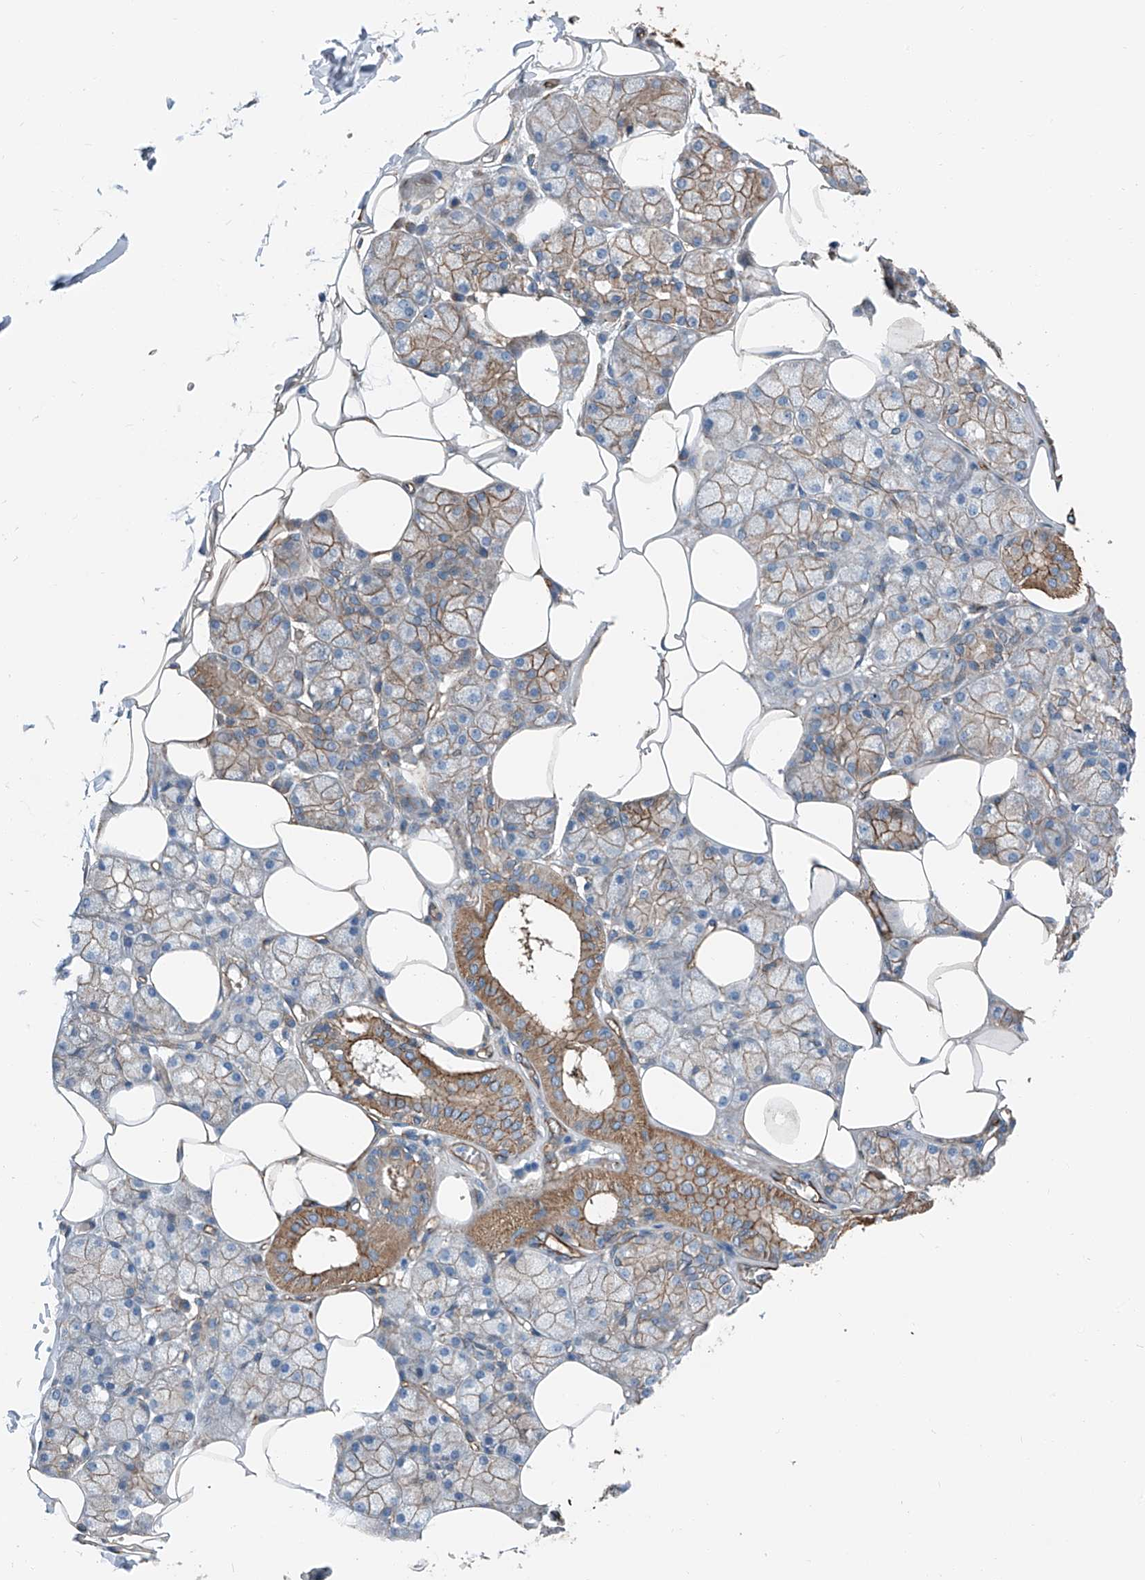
{"staining": {"intensity": "moderate", "quantity": ">75%", "location": "cytoplasmic/membranous"}, "tissue": "salivary gland", "cell_type": "Glandular cells", "image_type": "normal", "snomed": [{"axis": "morphology", "description": "Normal tissue, NOS"}, {"axis": "topography", "description": "Salivary gland"}], "caption": "A brown stain highlights moderate cytoplasmic/membranous staining of a protein in glandular cells of normal salivary gland. (DAB (3,3'-diaminobenzidine) IHC with brightfield microscopy, high magnification).", "gene": "THEMIS2", "patient": {"sex": "male", "age": 62}}